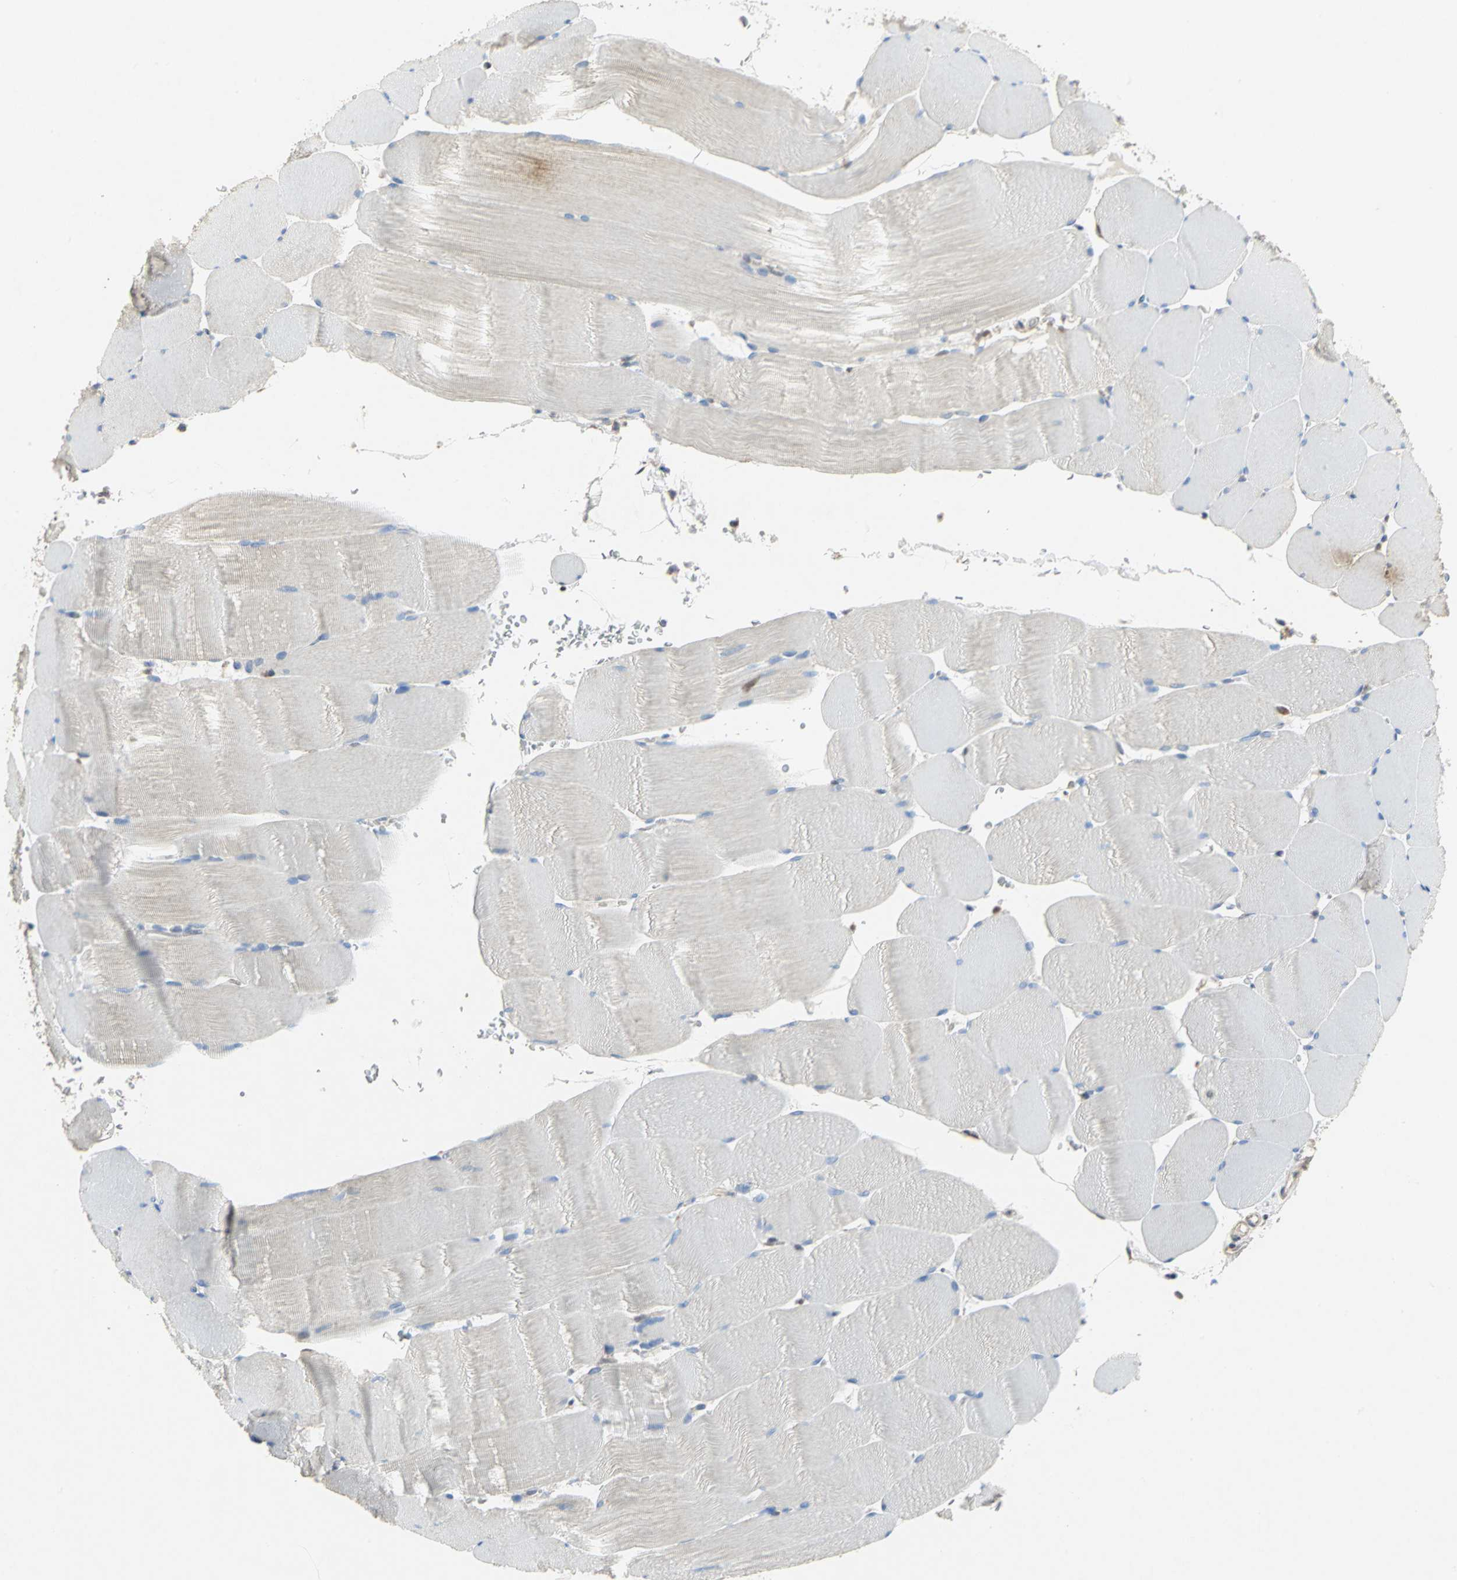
{"staining": {"intensity": "negative", "quantity": "none", "location": "none"}, "tissue": "skeletal muscle", "cell_type": "Myocytes", "image_type": "normal", "snomed": [{"axis": "morphology", "description": "Normal tissue, NOS"}, {"axis": "topography", "description": "Skeletal muscle"}], "caption": "This is an IHC histopathology image of unremarkable skeletal muscle. There is no expression in myocytes.", "gene": "PPIA", "patient": {"sex": "male", "age": 62}}